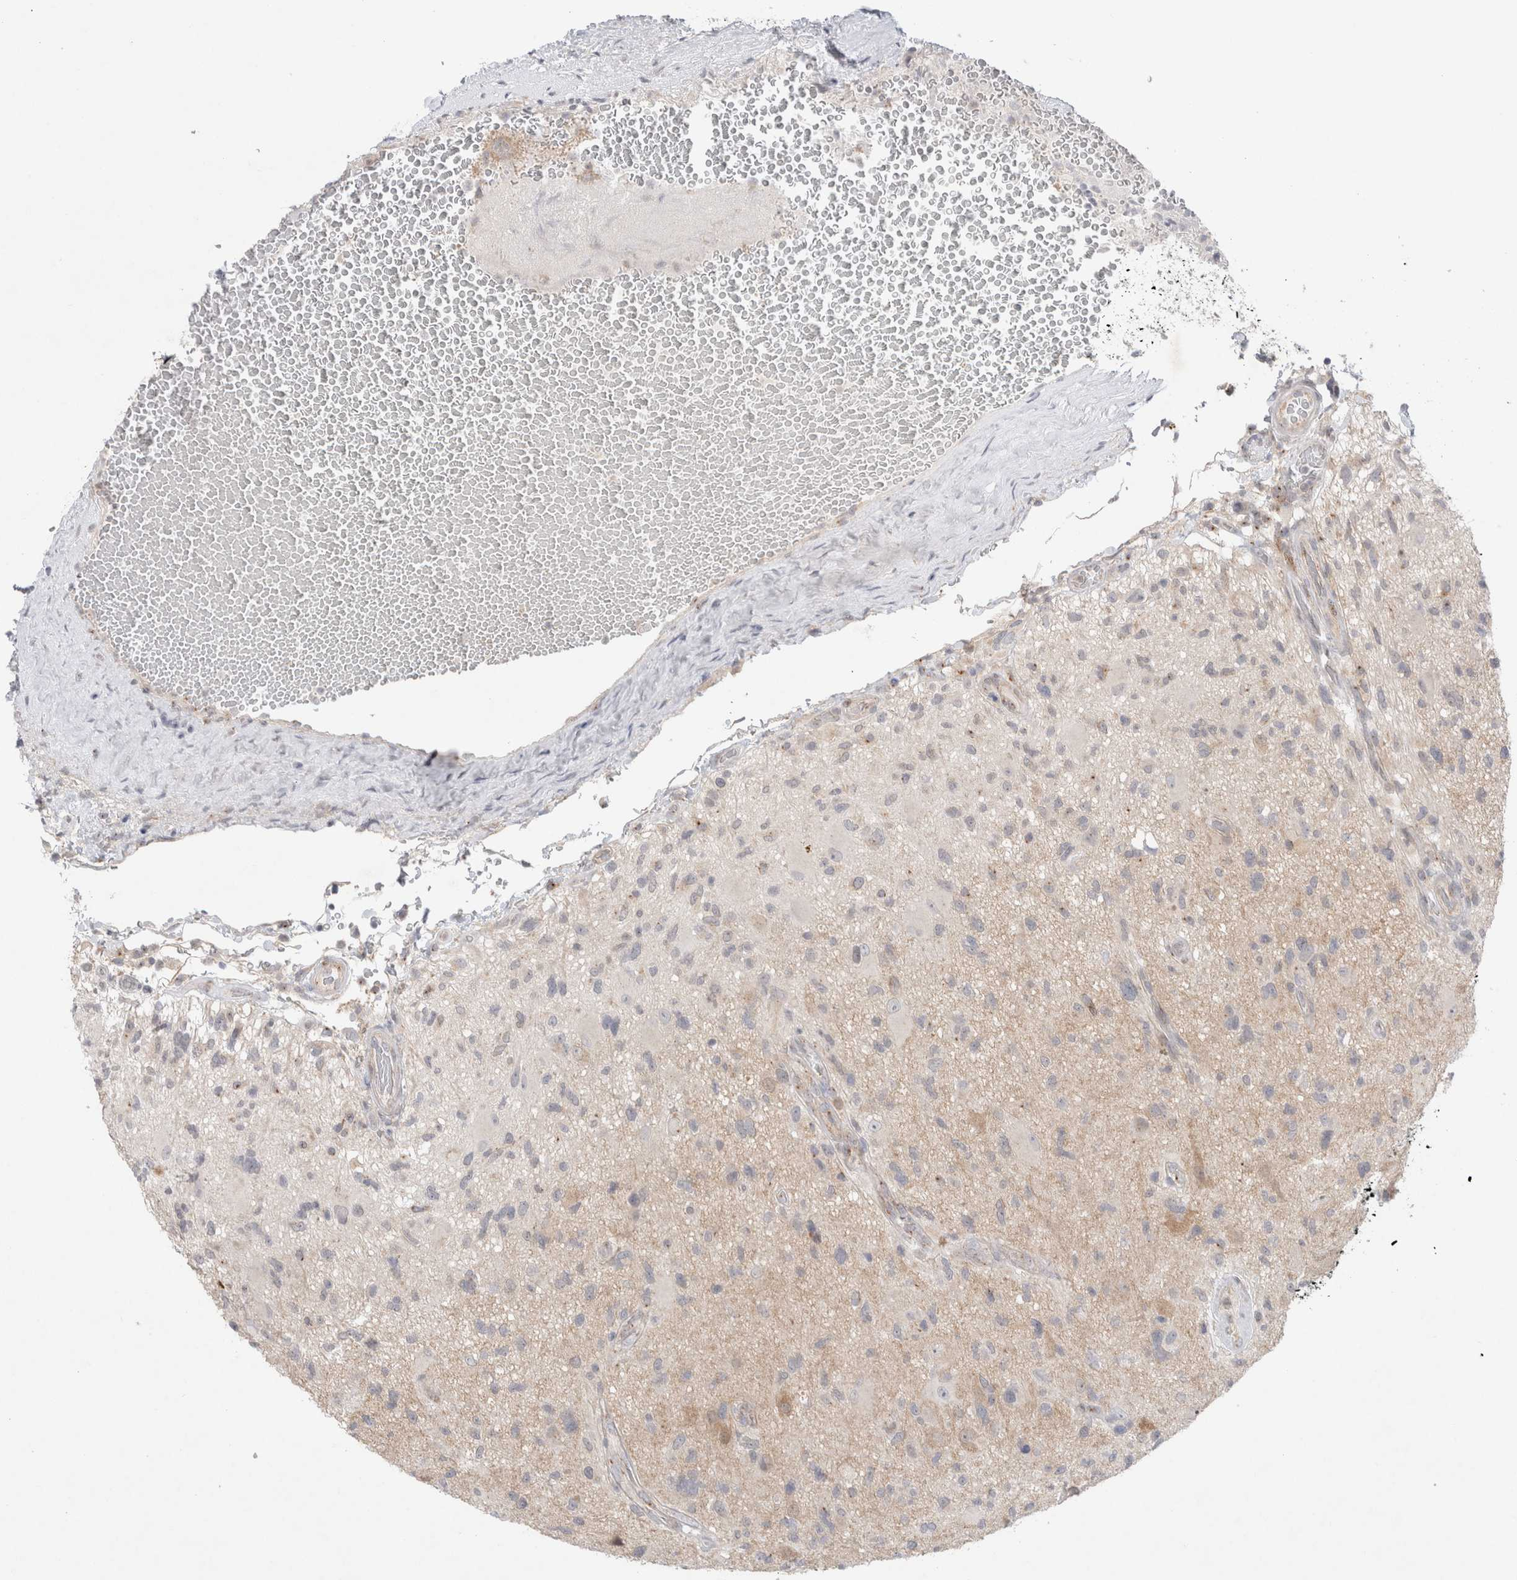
{"staining": {"intensity": "weak", "quantity": "<25%", "location": "cytoplasmic/membranous"}, "tissue": "glioma", "cell_type": "Tumor cells", "image_type": "cancer", "snomed": [{"axis": "morphology", "description": "Glioma, malignant, High grade"}, {"axis": "topography", "description": "Brain"}], "caption": "Immunohistochemistry (IHC) micrograph of neoplastic tissue: human high-grade glioma (malignant) stained with DAB (3,3'-diaminobenzidine) demonstrates no significant protein positivity in tumor cells.", "gene": "BICD2", "patient": {"sex": "male", "age": 33}}